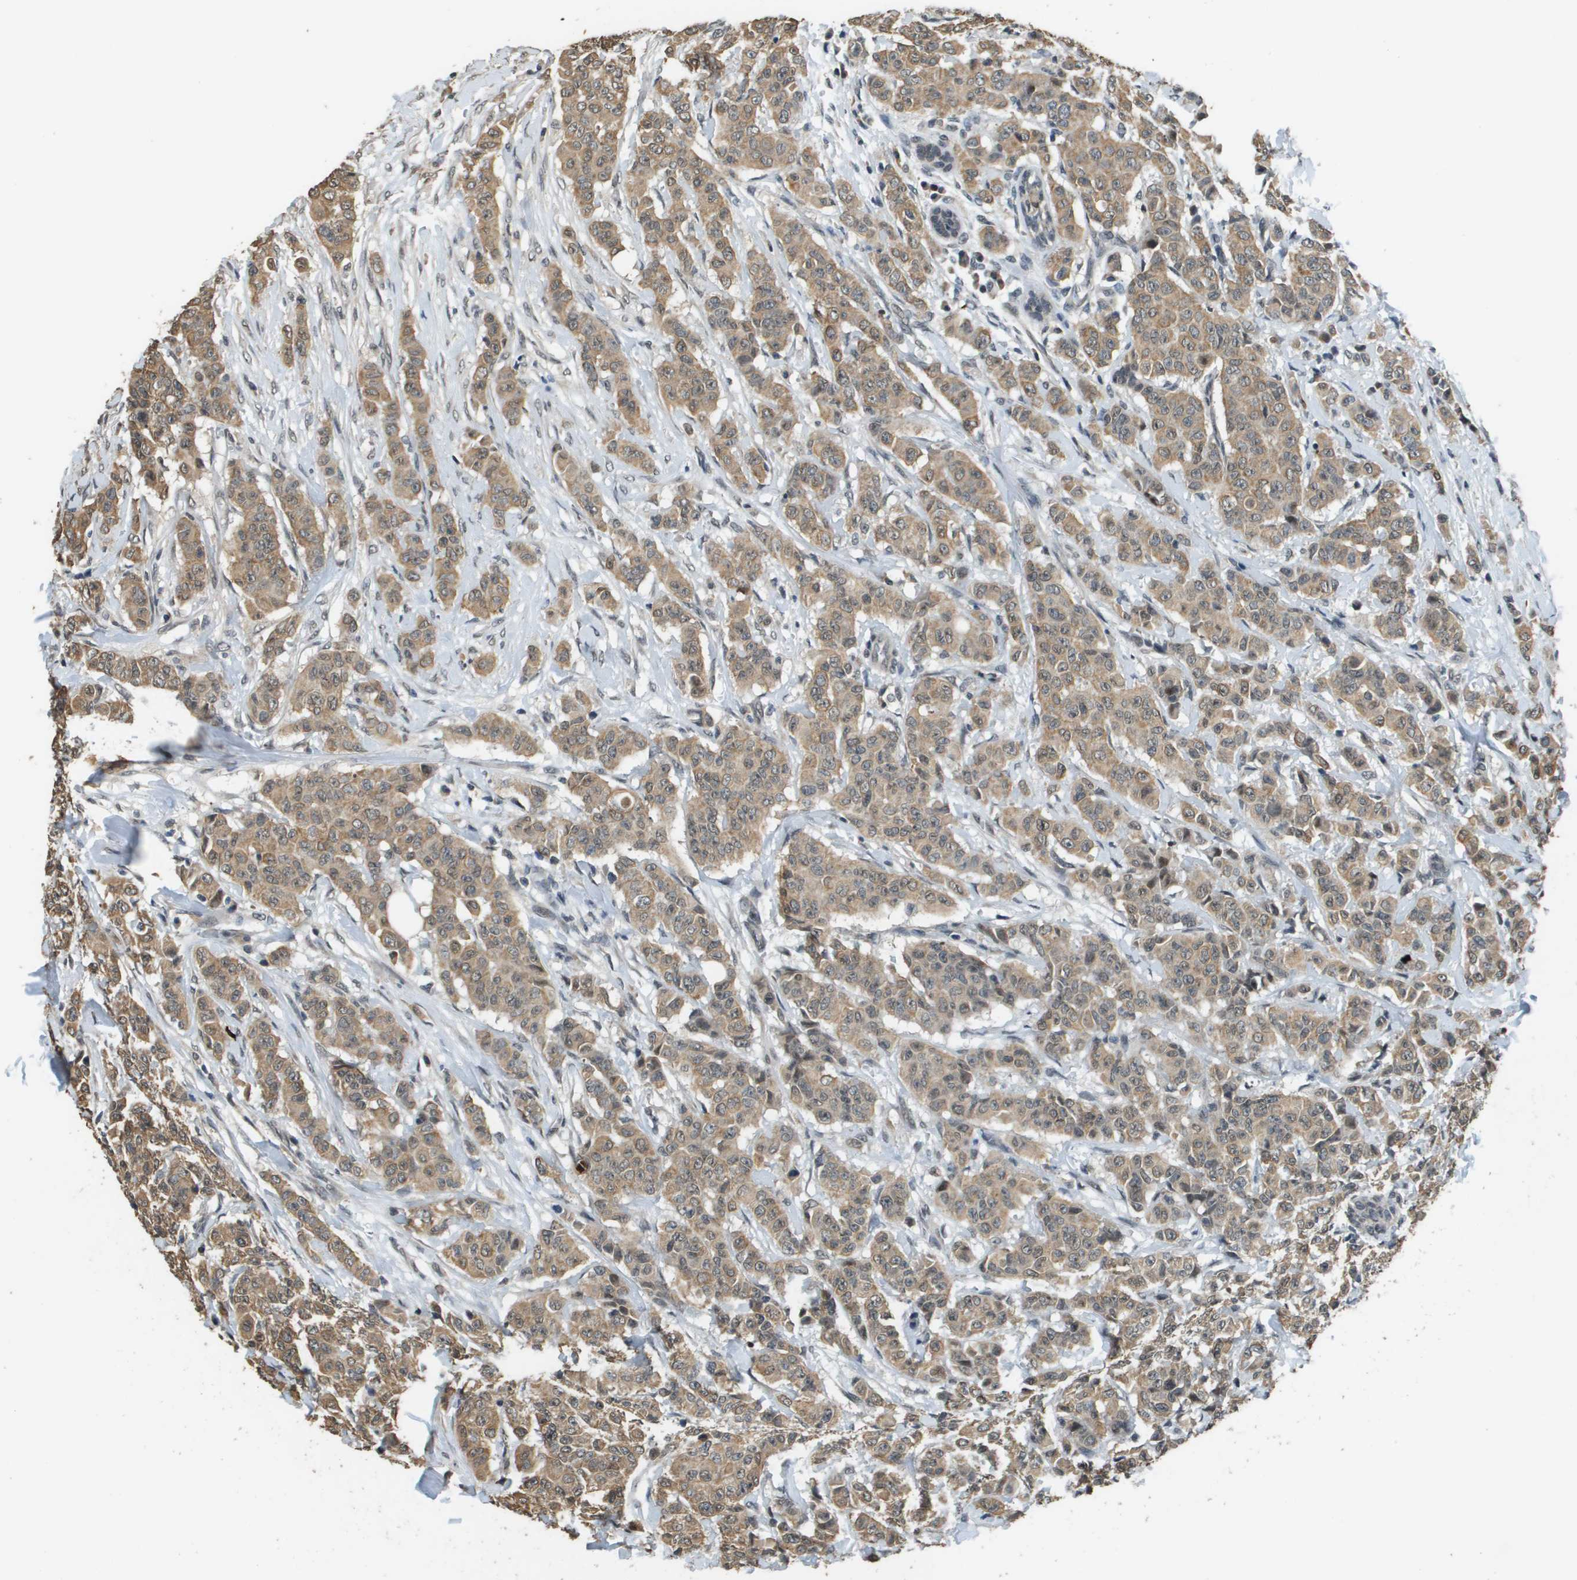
{"staining": {"intensity": "moderate", "quantity": ">75%", "location": "cytoplasmic/membranous"}, "tissue": "breast cancer", "cell_type": "Tumor cells", "image_type": "cancer", "snomed": [{"axis": "morphology", "description": "Normal tissue, NOS"}, {"axis": "morphology", "description": "Duct carcinoma"}, {"axis": "topography", "description": "Breast"}], "caption": "Tumor cells display moderate cytoplasmic/membranous staining in about >75% of cells in breast invasive ductal carcinoma.", "gene": "FANCC", "patient": {"sex": "female", "age": 40}}